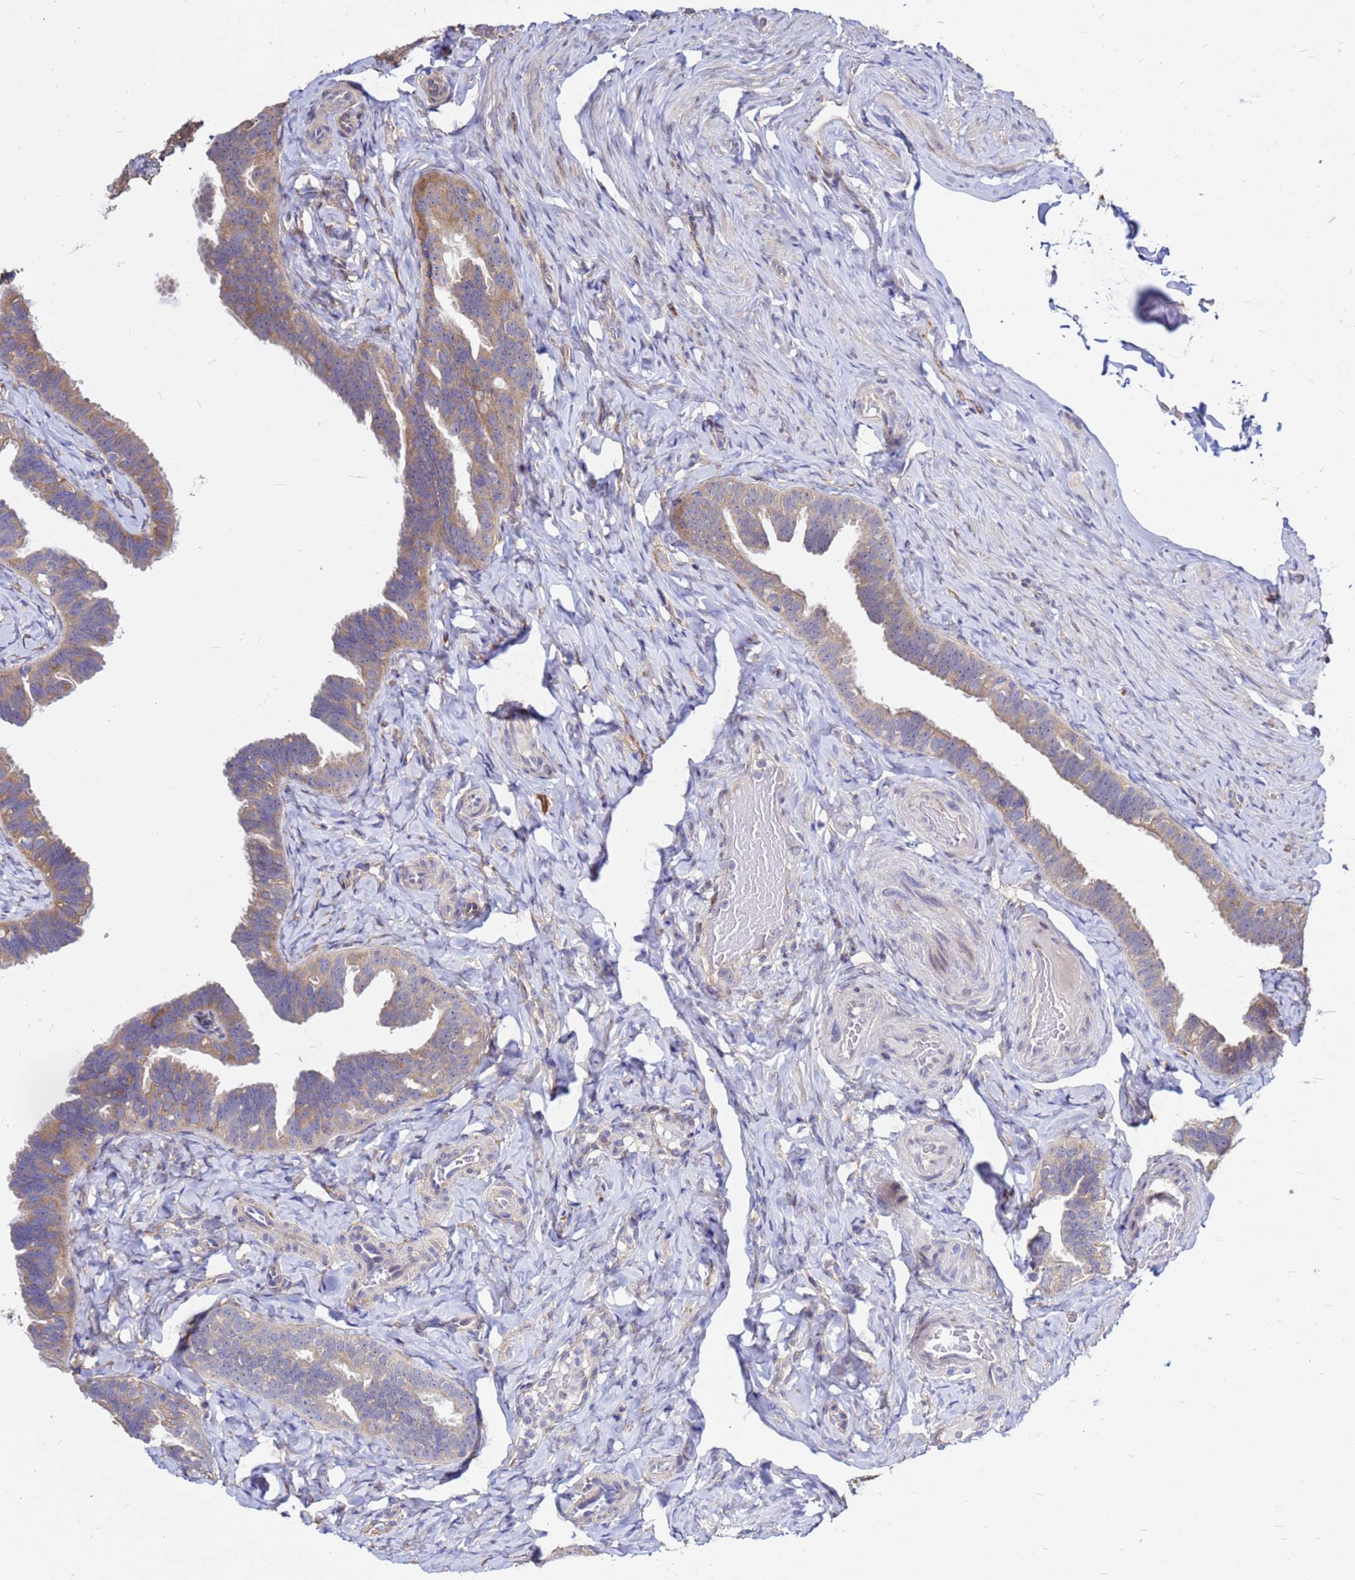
{"staining": {"intensity": "moderate", "quantity": "25%-75%", "location": "cytoplasmic/membranous"}, "tissue": "fallopian tube", "cell_type": "Glandular cells", "image_type": "normal", "snomed": [{"axis": "morphology", "description": "Normal tissue, NOS"}, {"axis": "topography", "description": "Fallopian tube"}], "caption": "A photomicrograph of fallopian tube stained for a protein displays moderate cytoplasmic/membranous brown staining in glandular cells.", "gene": "MOB2", "patient": {"sex": "female", "age": 65}}